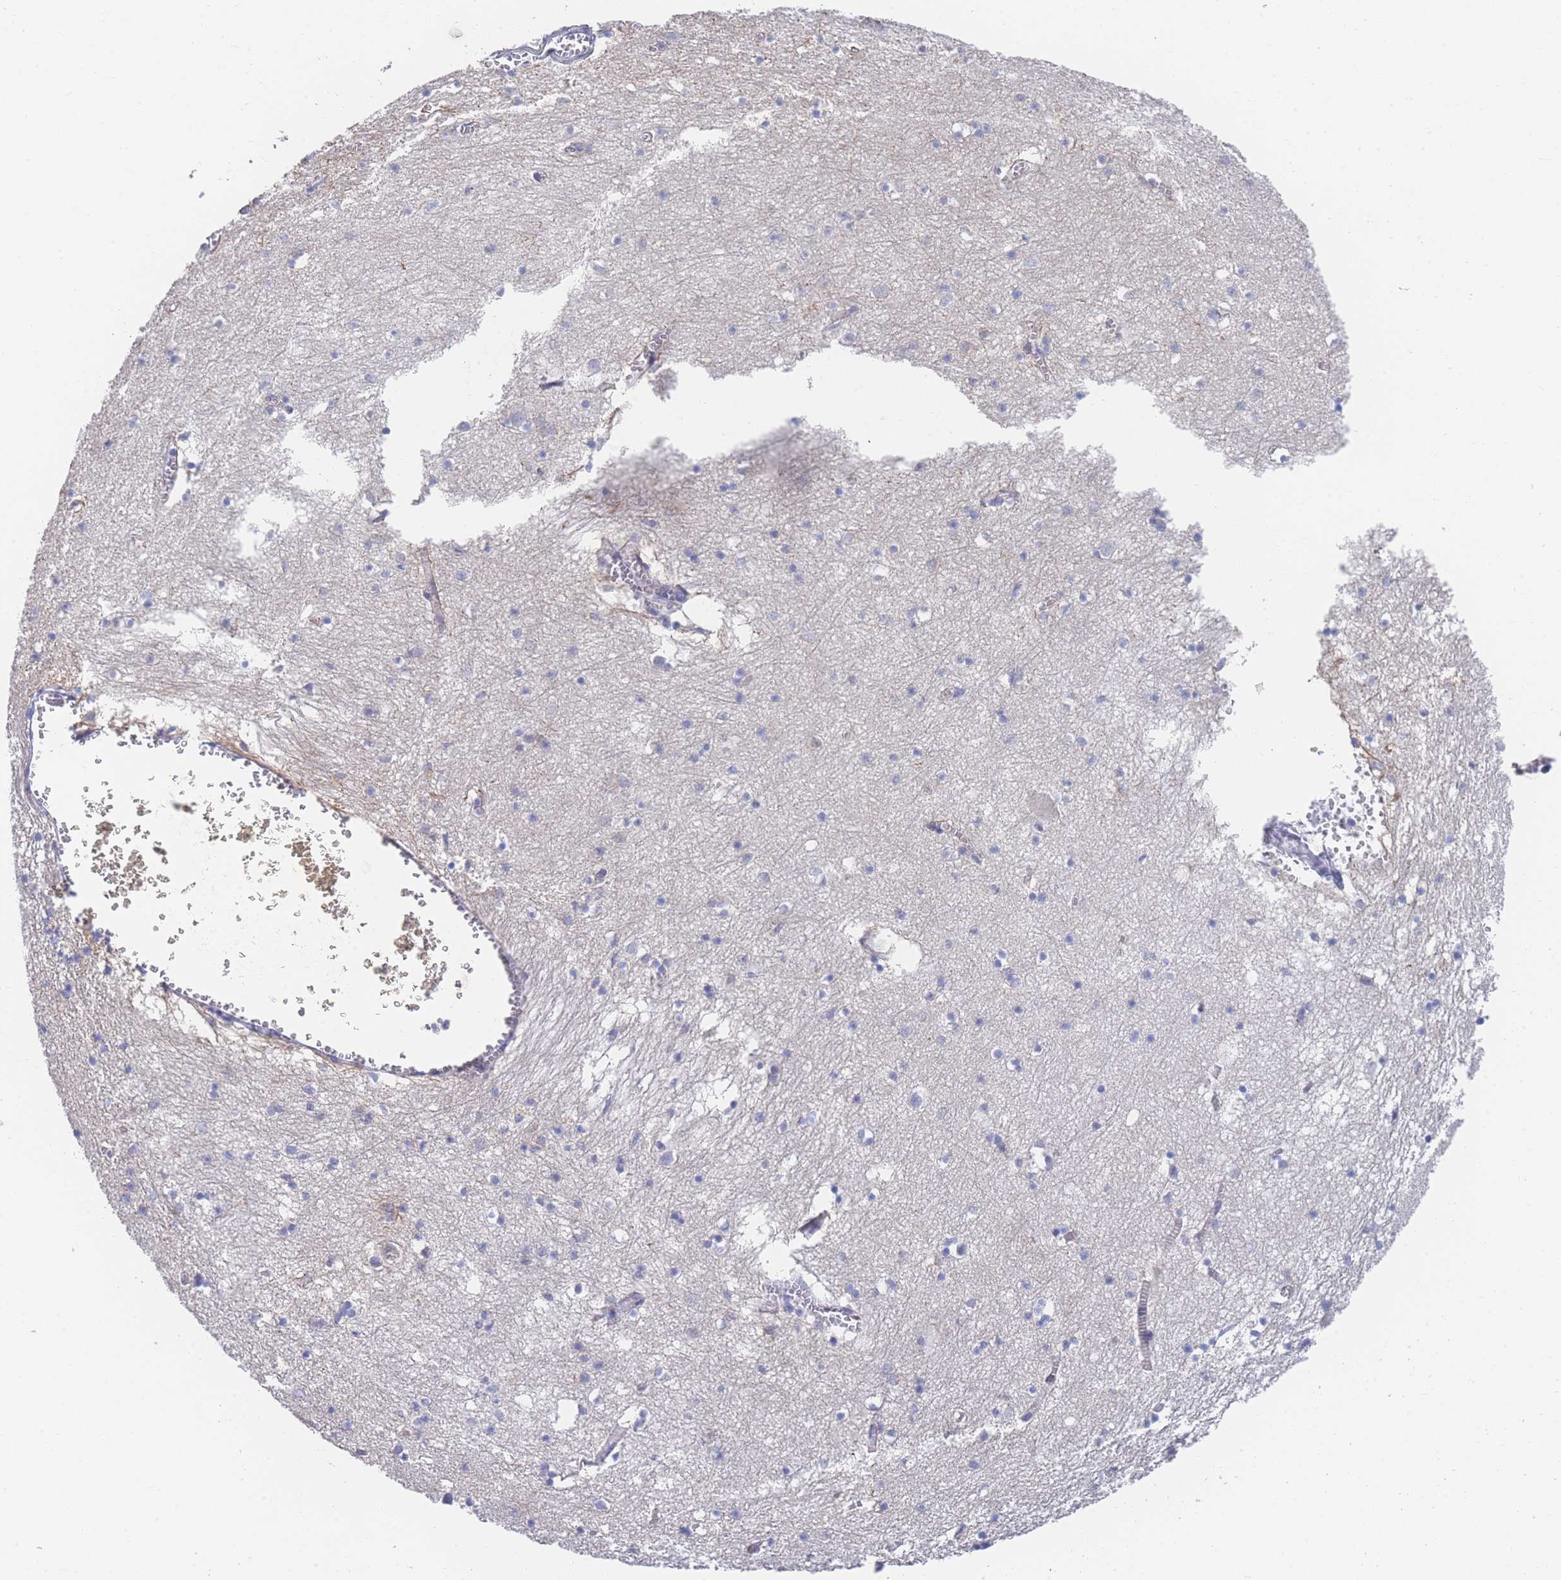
{"staining": {"intensity": "negative", "quantity": "none", "location": "none"}, "tissue": "hippocampus", "cell_type": "Glial cells", "image_type": "normal", "snomed": [{"axis": "morphology", "description": "Normal tissue, NOS"}, {"axis": "topography", "description": "Hippocampus"}], "caption": "Protein analysis of normal hippocampus reveals no significant expression in glial cells. (Brightfield microscopy of DAB (3,3'-diaminobenzidine) immunohistochemistry (IHC) at high magnification).", "gene": "ZNF142", "patient": {"sex": "male", "age": 70}}